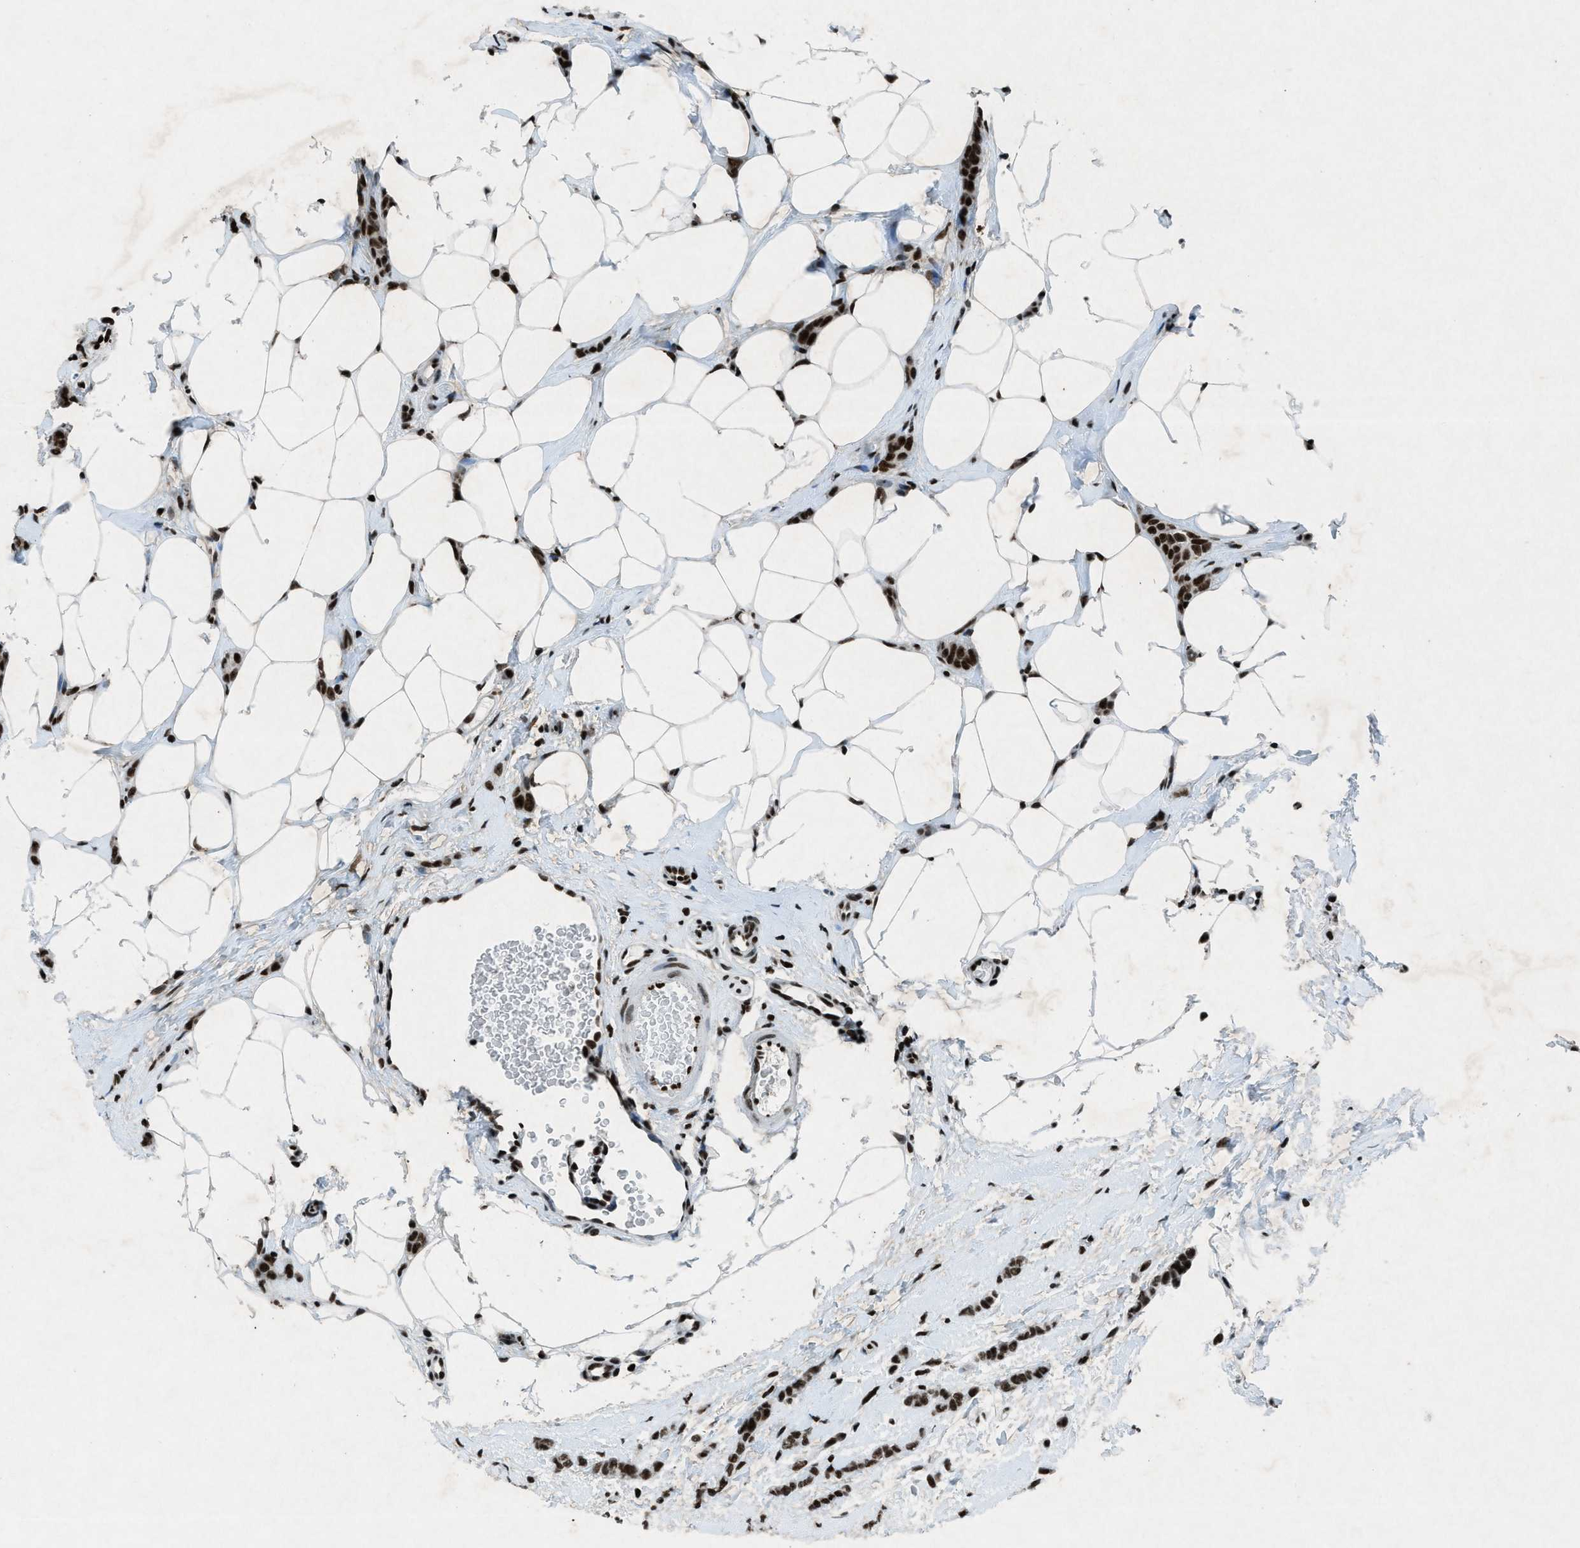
{"staining": {"intensity": "strong", "quantity": ">75%", "location": "nuclear"}, "tissue": "breast cancer", "cell_type": "Tumor cells", "image_type": "cancer", "snomed": [{"axis": "morphology", "description": "Lobular carcinoma"}, {"axis": "topography", "description": "Skin"}, {"axis": "topography", "description": "Breast"}], "caption": "An image of human breast lobular carcinoma stained for a protein demonstrates strong nuclear brown staining in tumor cells. (brown staining indicates protein expression, while blue staining denotes nuclei).", "gene": "NXF1", "patient": {"sex": "female", "age": 46}}